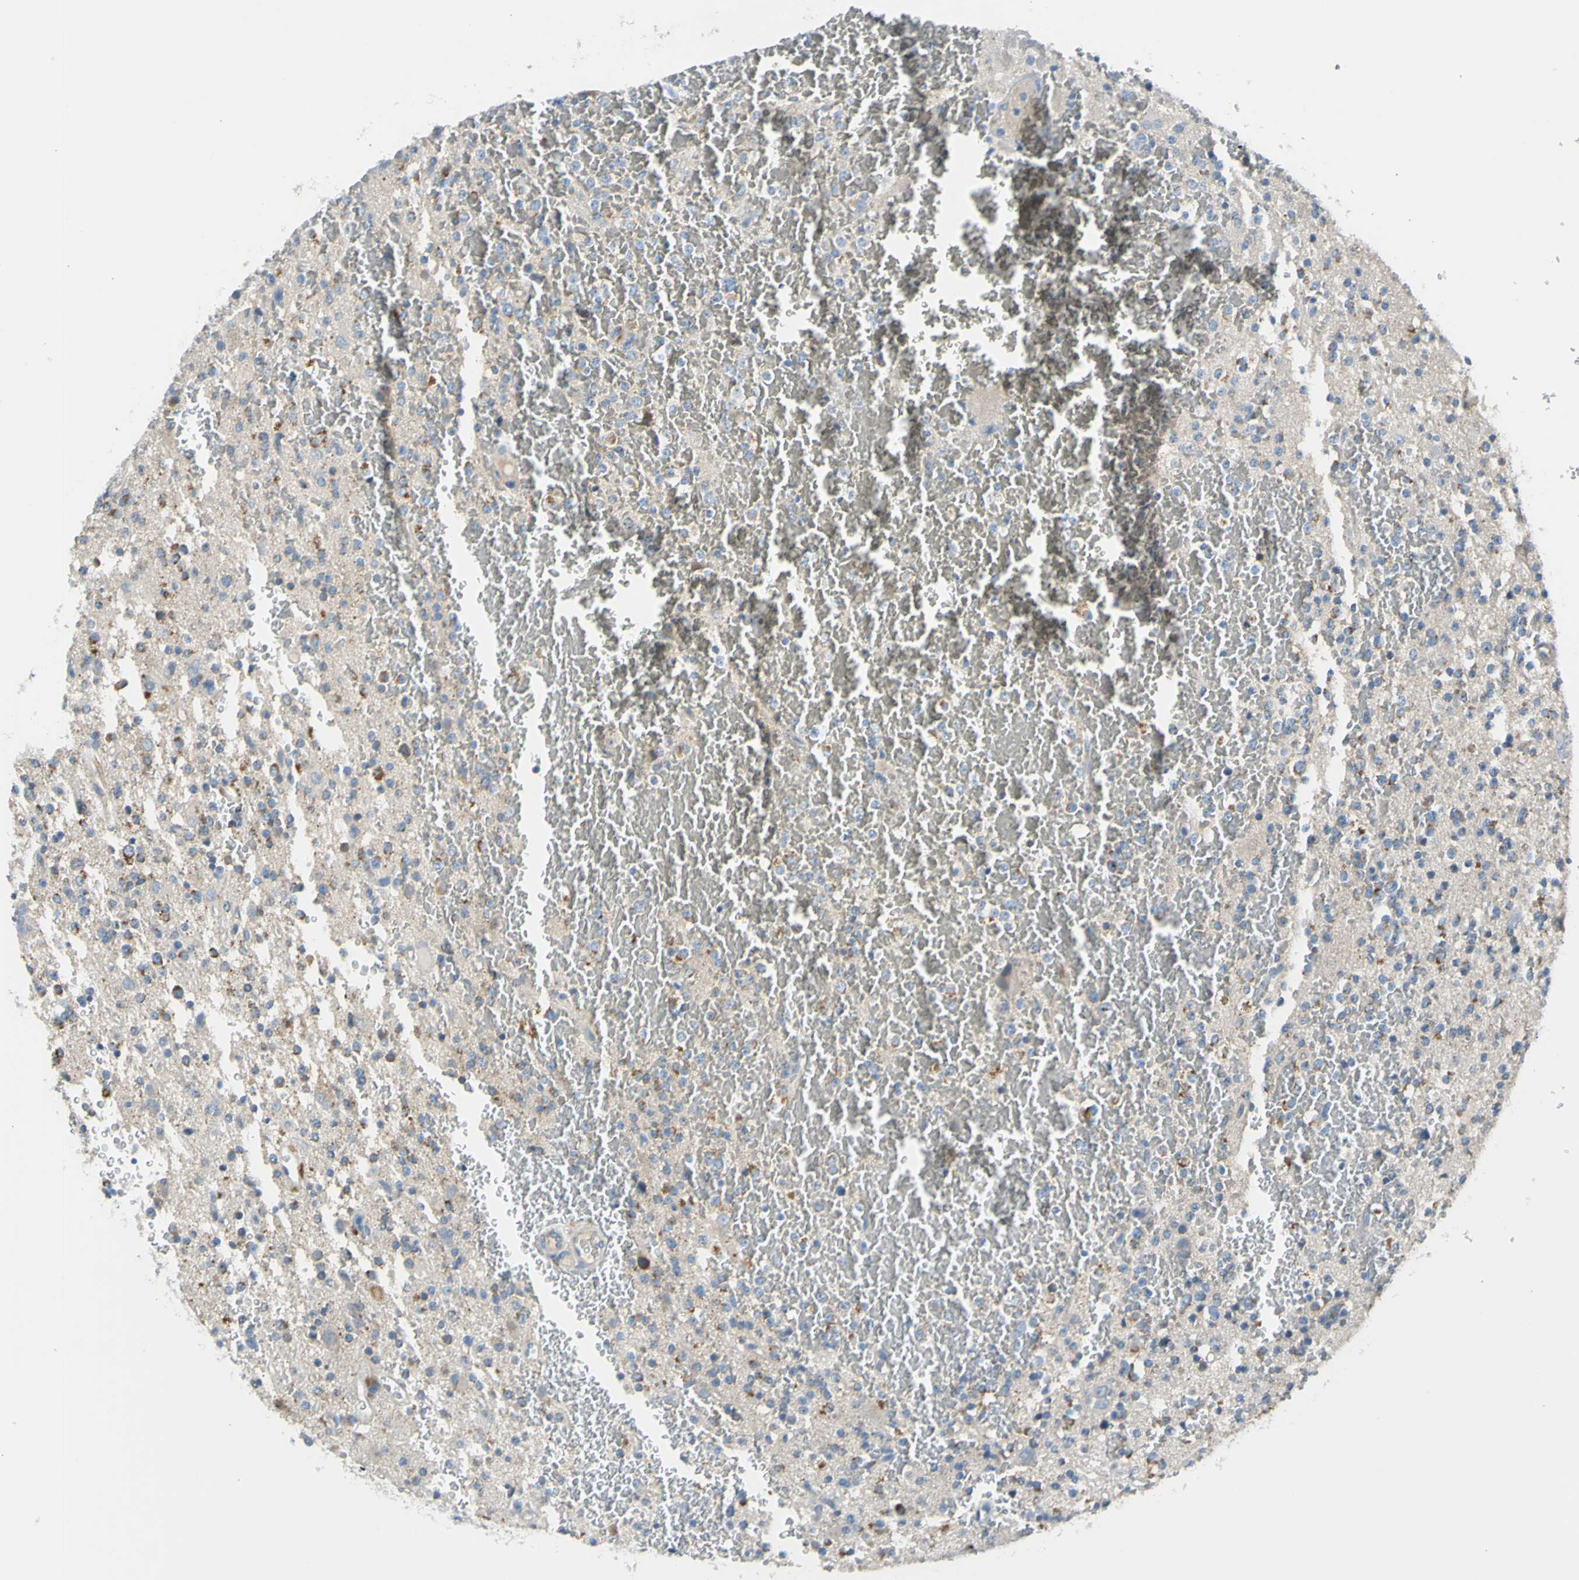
{"staining": {"intensity": "weak", "quantity": "<25%", "location": "cytoplasmic/membranous"}, "tissue": "glioma", "cell_type": "Tumor cells", "image_type": "cancer", "snomed": [{"axis": "morphology", "description": "Glioma, malignant, High grade"}, {"axis": "topography", "description": "Brain"}], "caption": "Human glioma stained for a protein using immunohistochemistry shows no staining in tumor cells.", "gene": "NPHP3", "patient": {"sex": "male", "age": 47}}